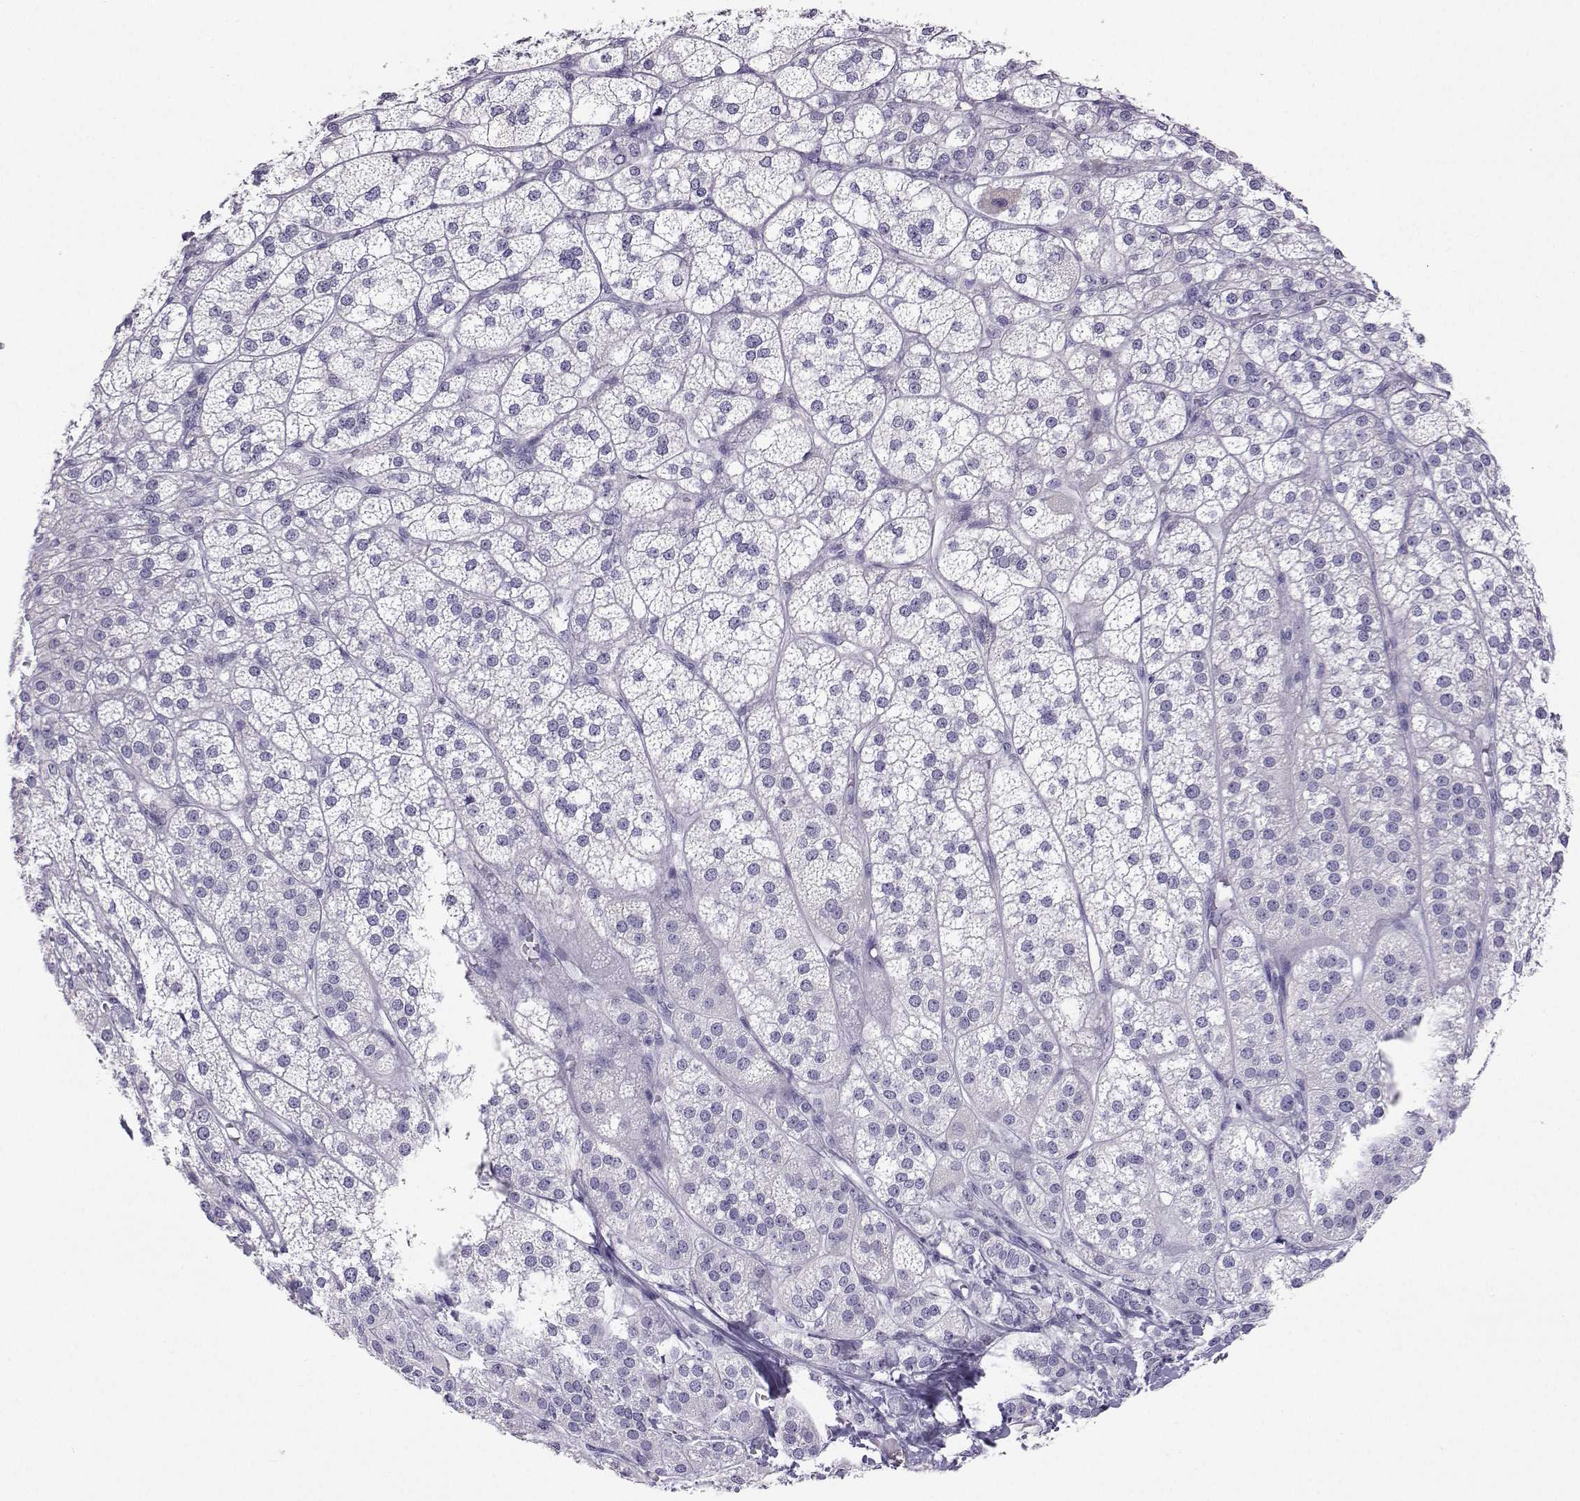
{"staining": {"intensity": "negative", "quantity": "none", "location": "none"}, "tissue": "adrenal gland", "cell_type": "Glandular cells", "image_type": "normal", "snomed": [{"axis": "morphology", "description": "Normal tissue, NOS"}, {"axis": "topography", "description": "Adrenal gland"}], "caption": "Histopathology image shows no protein positivity in glandular cells of unremarkable adrenal gland.", "gene": "PLIN4", "patient": {"sex": "female", "age": 60}}